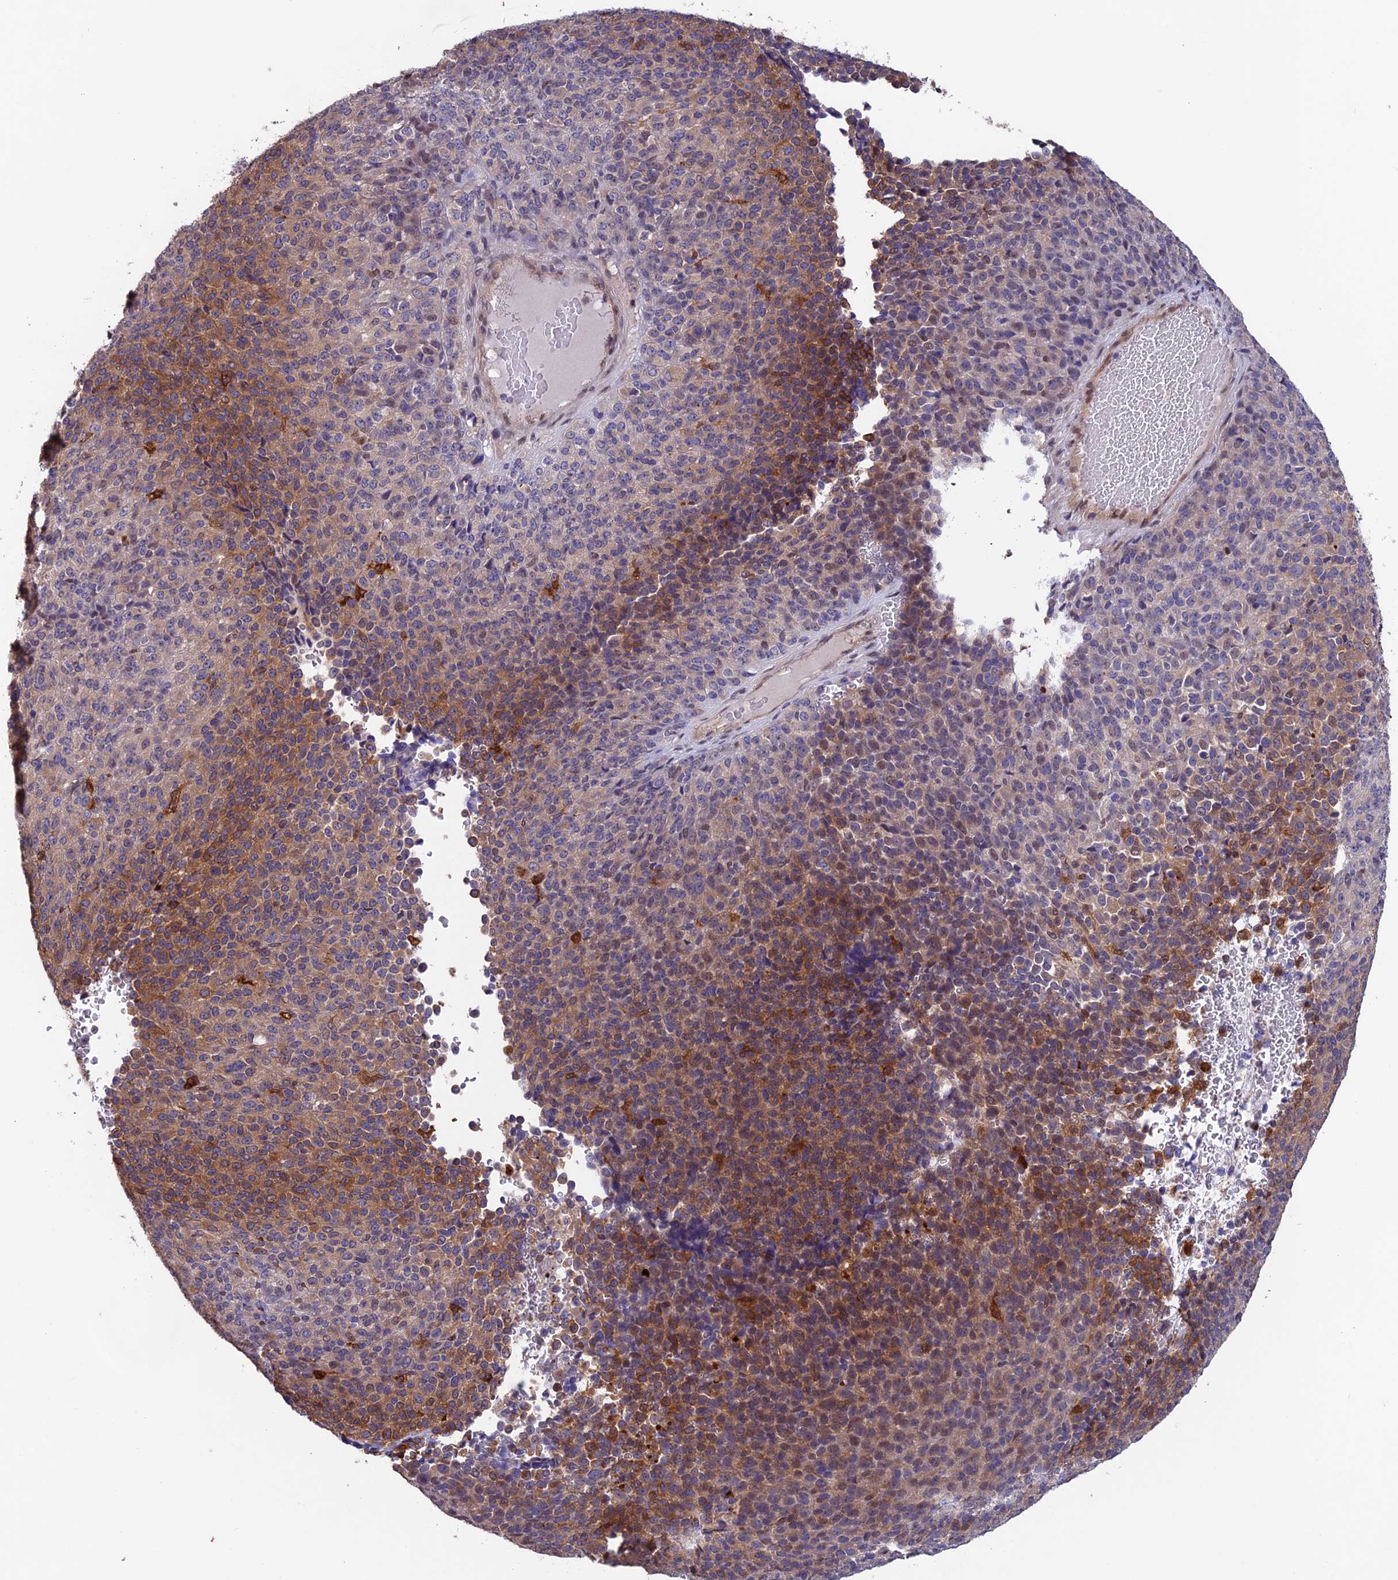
{"staining": {"intensity": "moderate", "quantity": "25%-75%", "location": "cytoplasmic/membranous"}, "tissue": "melanoma", "cell_type": "Tumor cells", "image_type": "cancer", "snomed": [{"axis": "morphology", "description": "Malignant melanoma, Metastatic site"}, {"axis": "topography", "description": "Brain"}], "caption": "Immunohistochemistry photomicrograph of human malignant melanoma (metastatic site) stained for a protein (brown), which shows medium levels of moderate cytoplasmic/membranous expression in about 25%-75% of tumor cells.", "gene": "MAST2", "patient": {"sex": "female", "age": 56}}